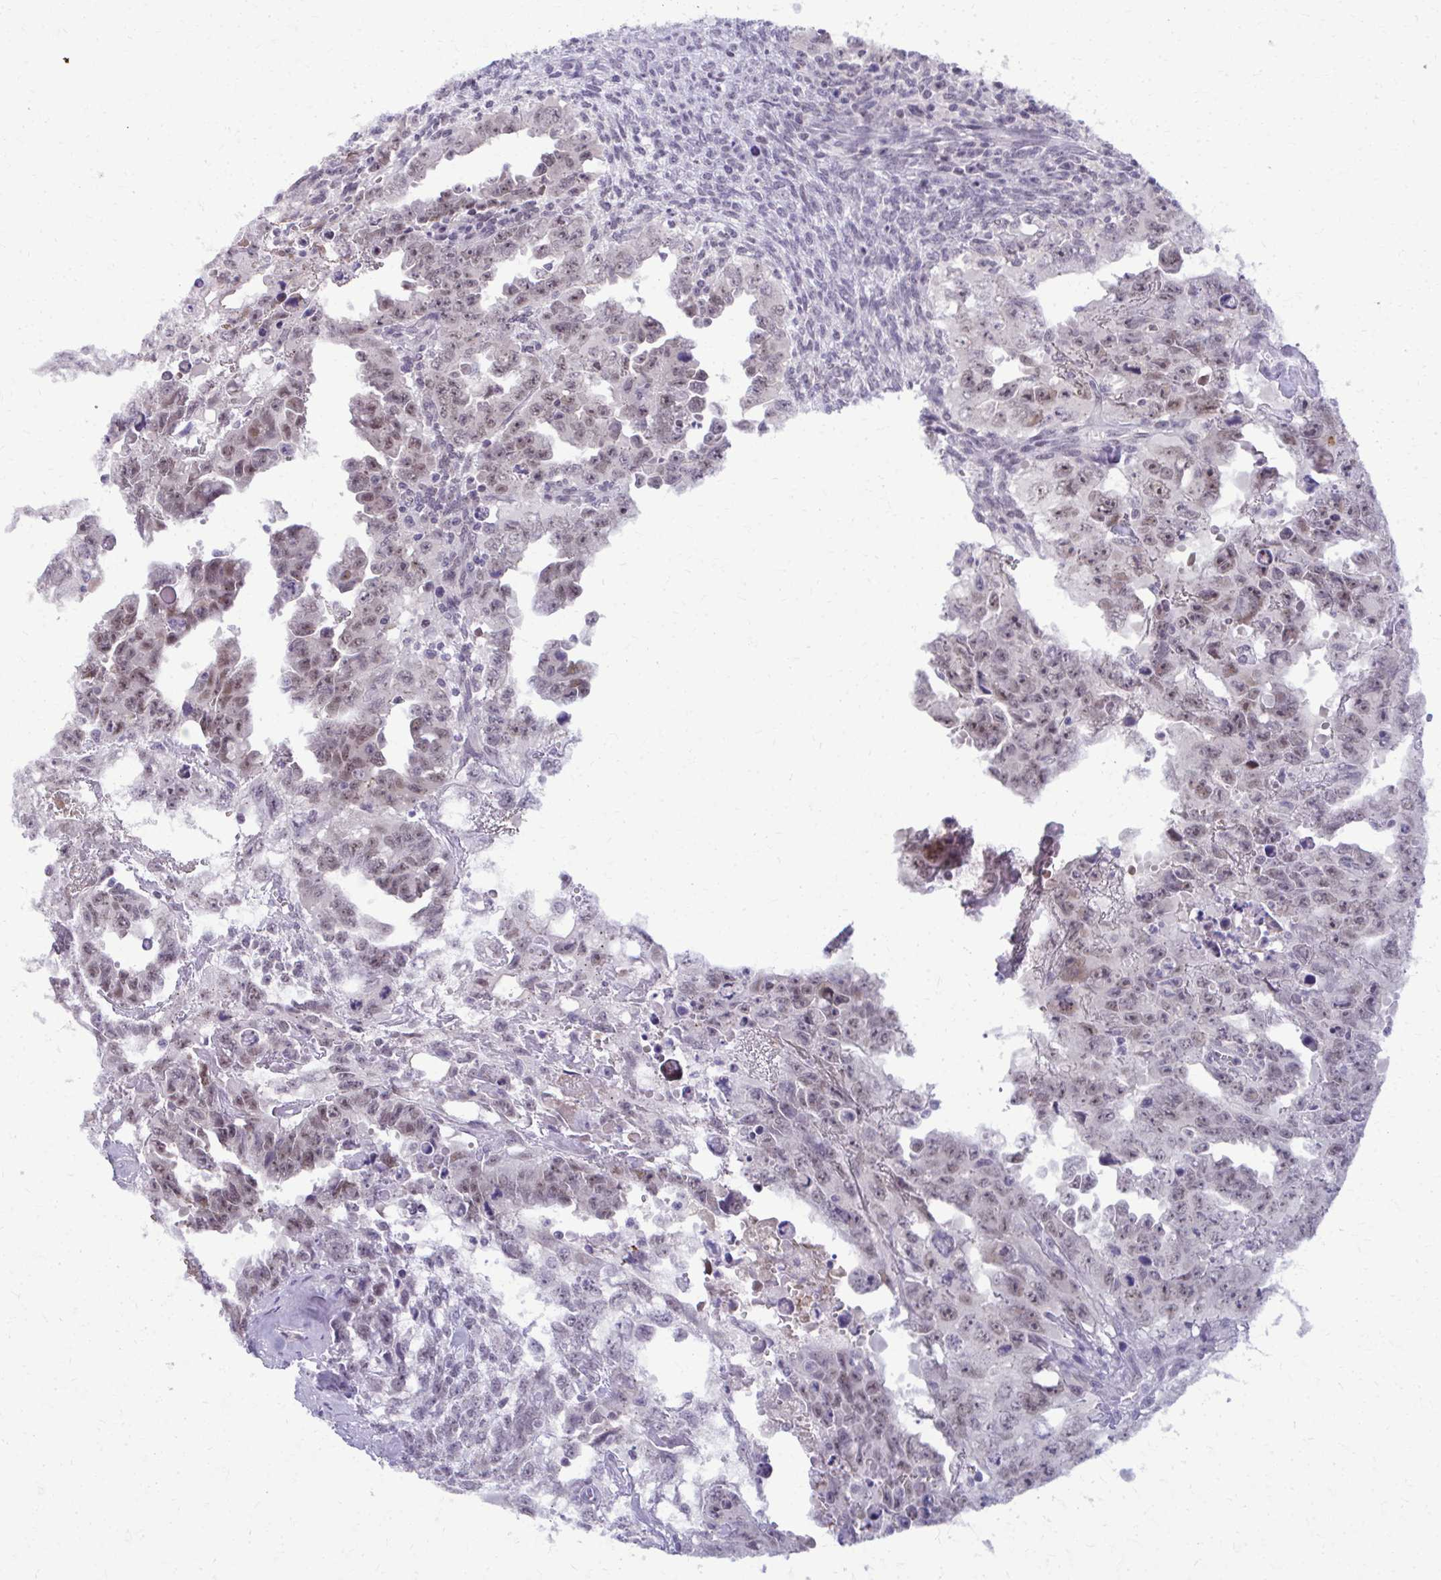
{"staining": {"intensity": "weak", "quantity": "25%-75%", "location": "nuclear"}, "tissue": "testis cancer", "cell_type": "Tumor cells", "image_type": "cancer", "snomed": [{"axis": "morphology", "description": "Carcinoma, Embryonal, NOS"}, {"axis": "topography", "description": "Testis"}], "caption": "The photomicrograph demonstrates staining of embryonal carcinoma (testis), revealing weak nuclear protein positivity (brown color) within tumor cells.", "gene": "MAF1", "patient": {"sex": "male", "age": 24}}